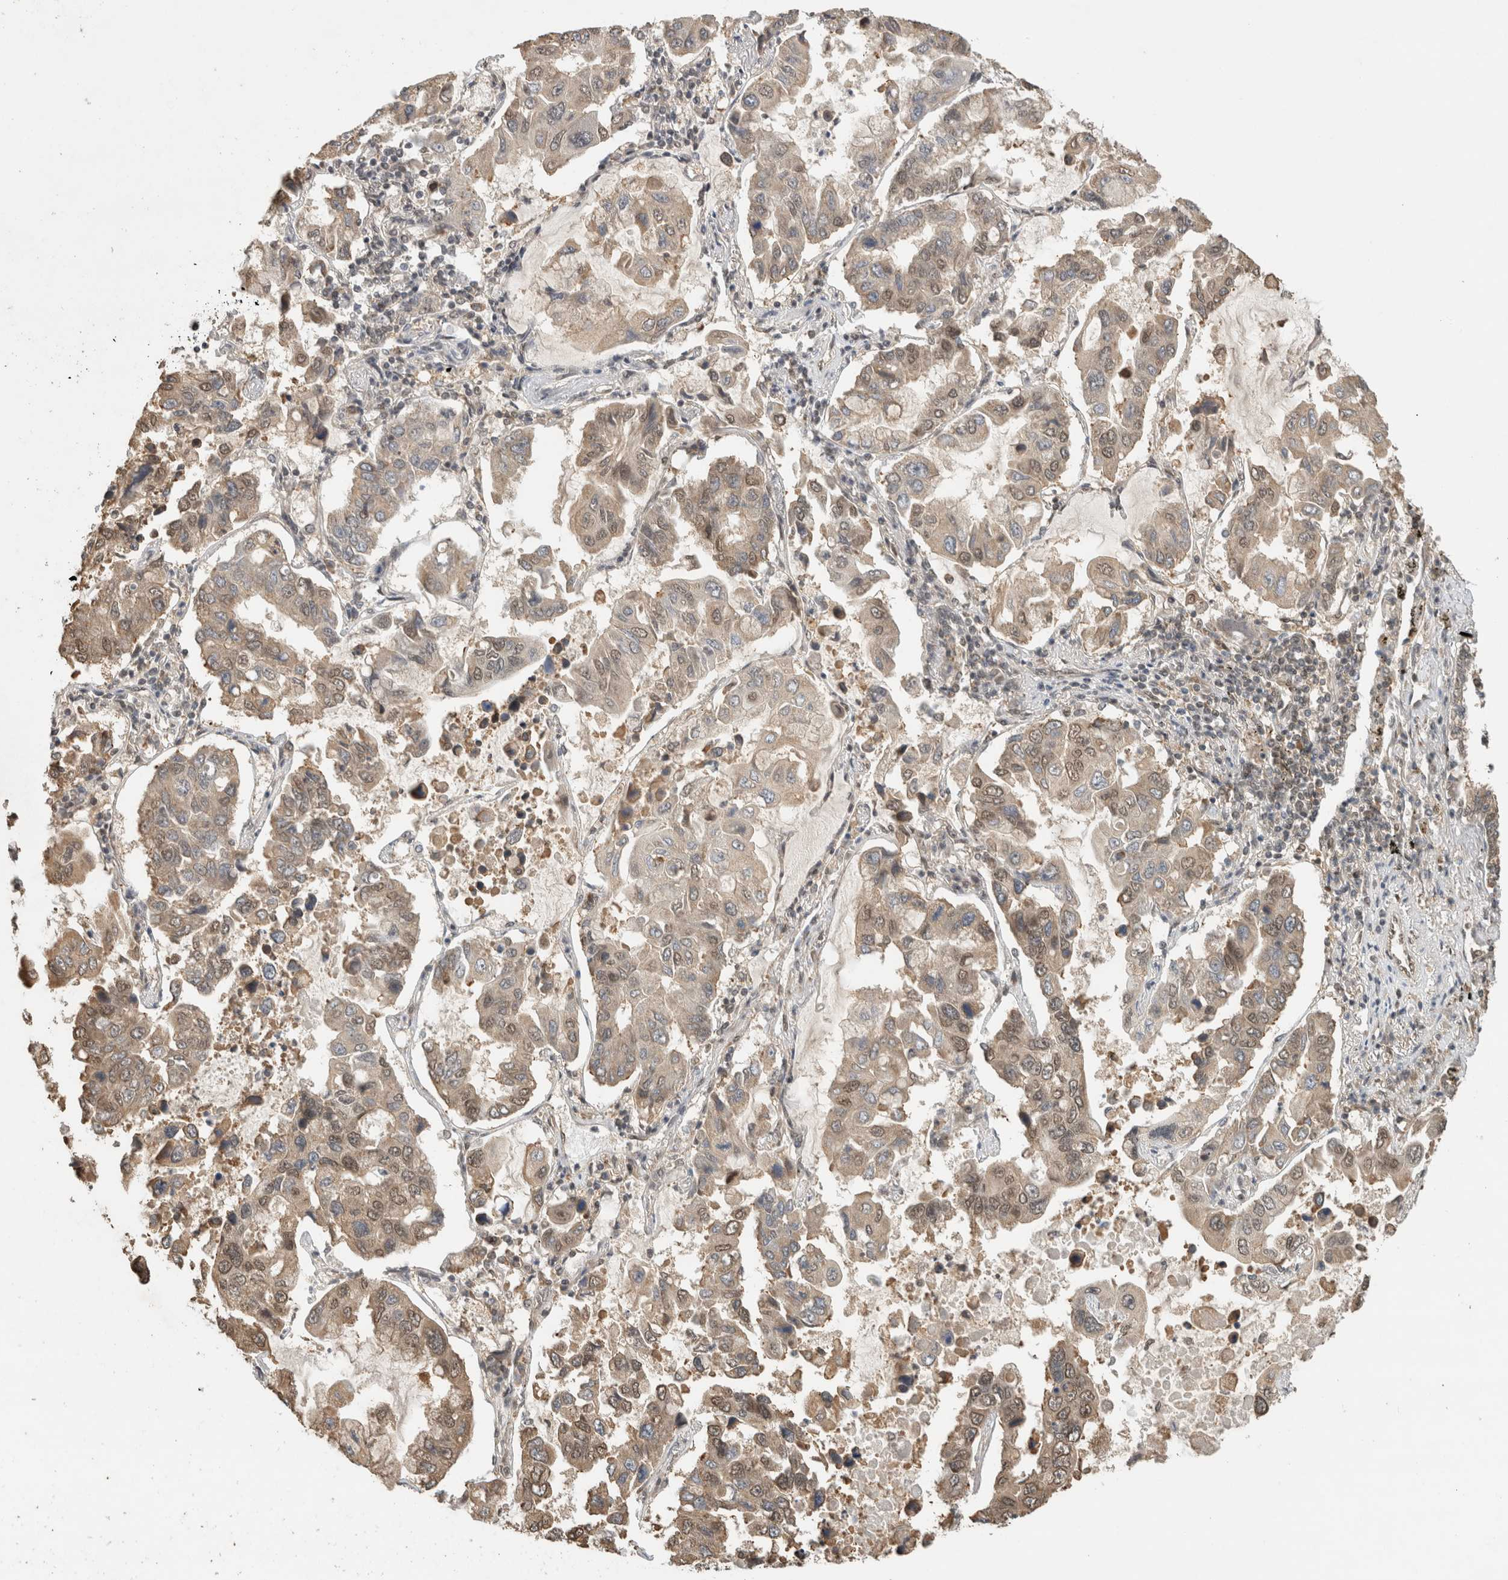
{"staining": {"intensity": "weak", "quantity": ">75%", "location": "cytoplasmic/membranous,nuclear"}, "tissue": "lung cancer", "cell_type": "Tumor cells", "image_type": "cancer", "snomed": [{"axis": "morphology", "description": "Adenocarcinoma, NOS"}, {"axis": "topography", "description": "Lung"}], "caption": "Human adenocarcinoma (lung) stained with a brown dye demonstrates weak cytoplasmic/membranous and nuclear positive staining in approximately >75% of tumor cells.", "gene": "C1orf21", "patient": {"sex": "male", "age": 64}}